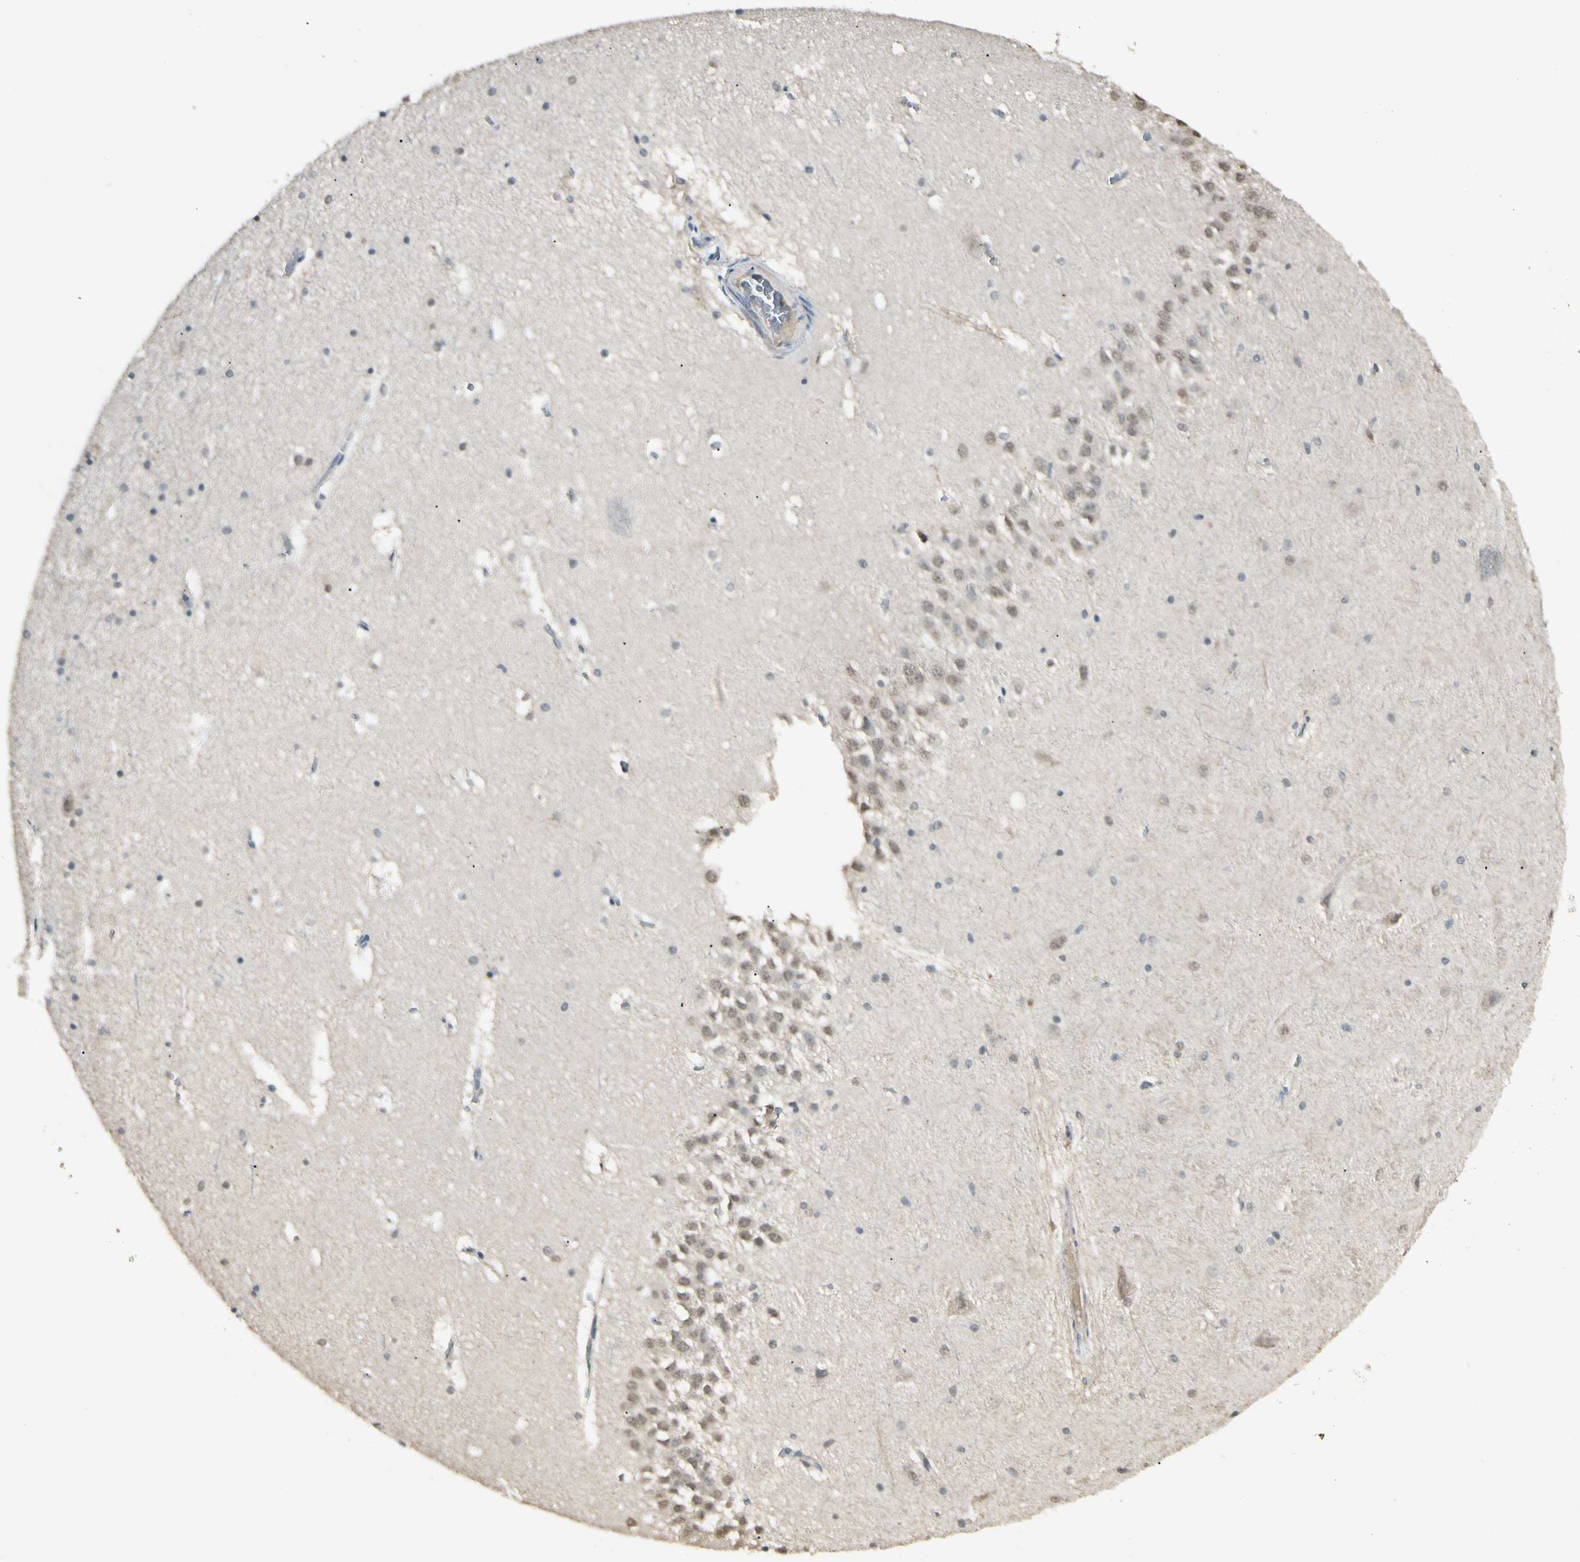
{"staining": {"intensity": "weak", "quantity": "25%-75%", "location": "nuclear"}, "tissue": "hippocampus", "cell_type": "Glial cells", "image_type": "normal", "snomed": [{"axis": "morphology", "description": "Normal tissue, NOS"}, {"axis": "topography", "description": "Hippocampus"}], "caption": "Immunohistochemistry image of unremarkable hippocampus stained for a protein (brown), which demonstrates low levels of weak nuclear positivity in about 25%-75% of glial cells.", "gene": "SGCA", "patient": {"sex": "male", "age": 45}}